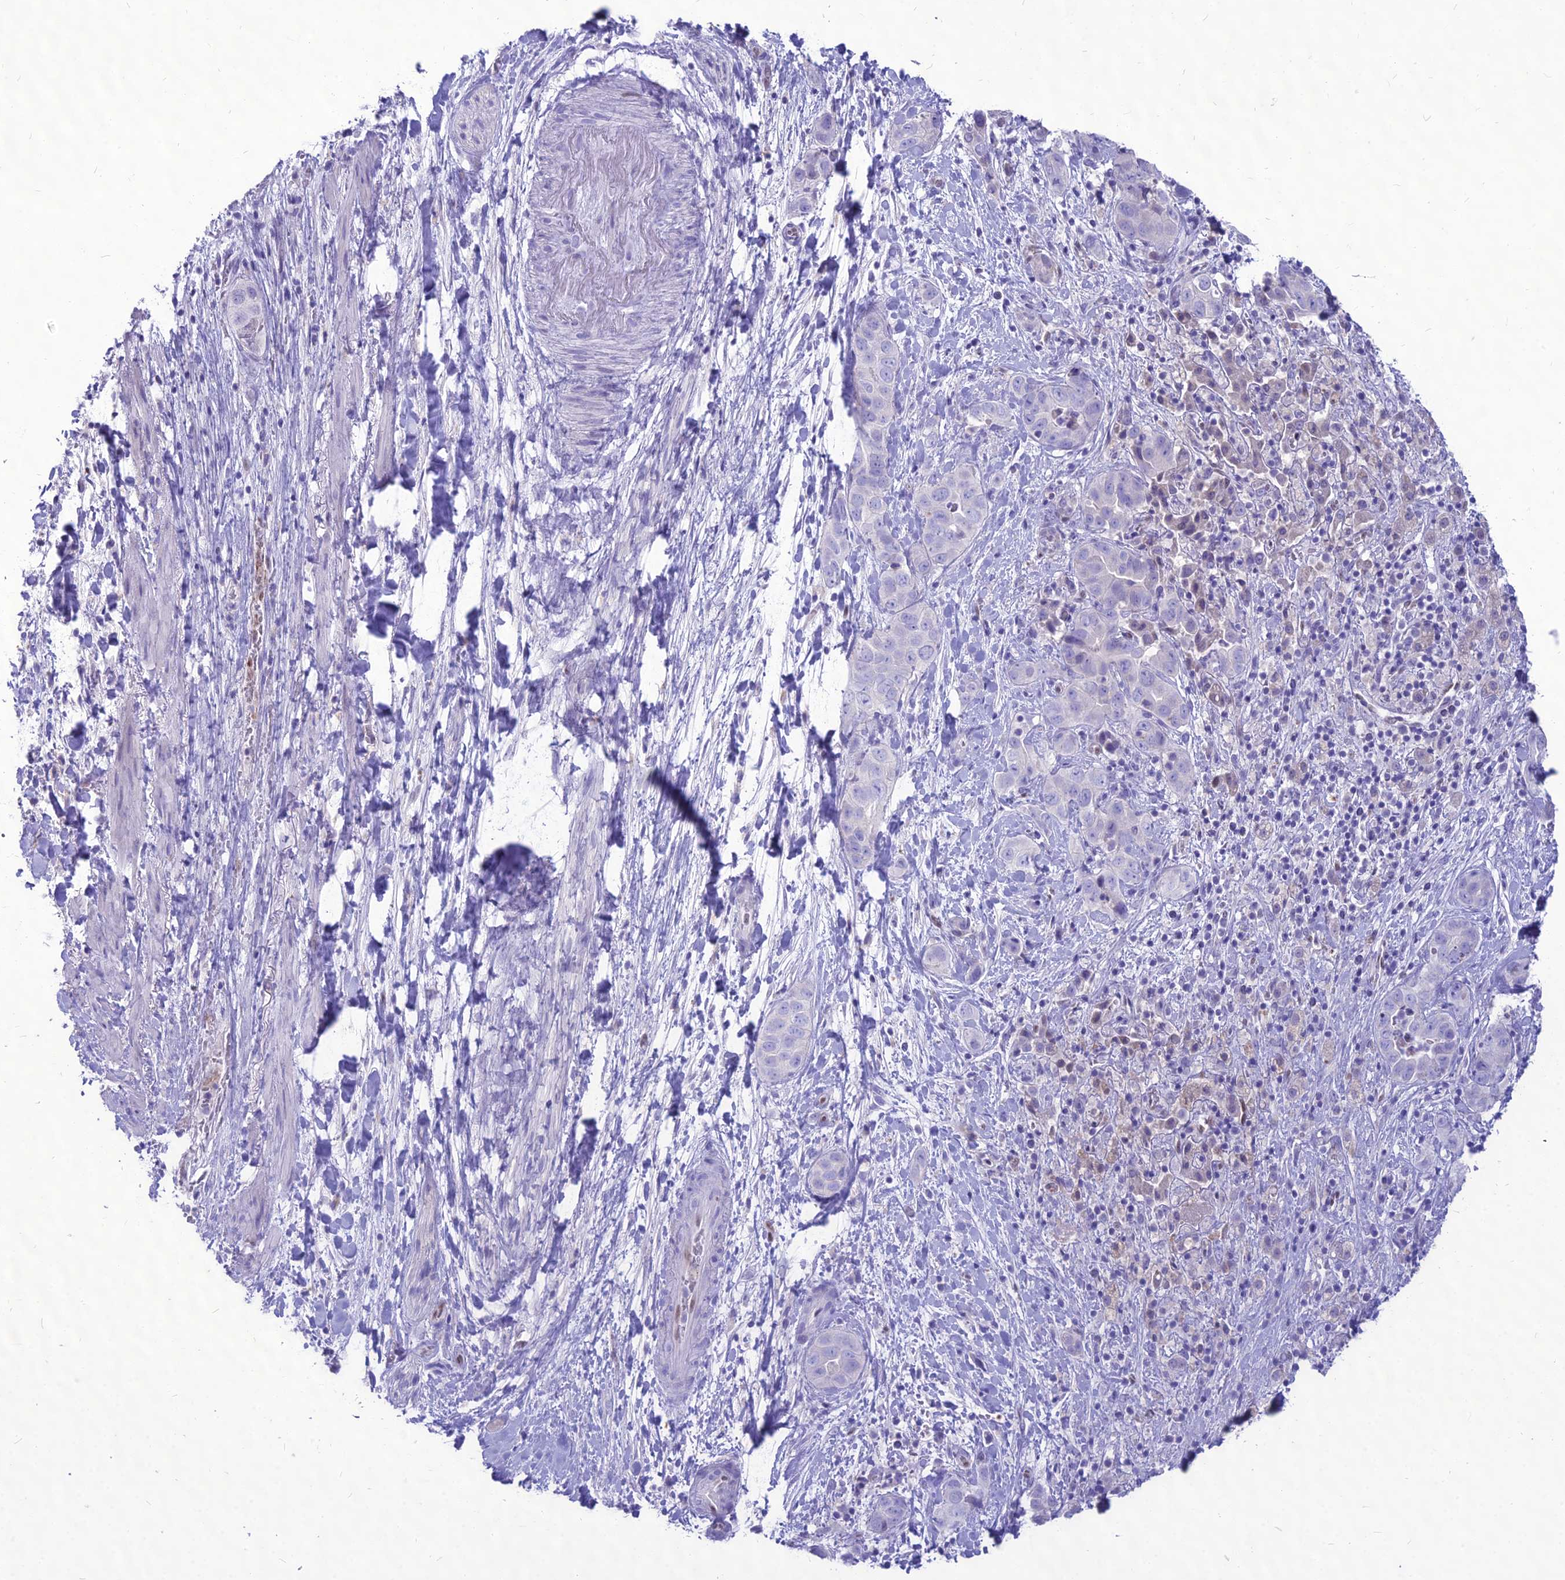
{"staining": {"intensity": "negative", "quantity": "none", "location": "none"}, "tissue": "liver cancer", "cell_type": "Tumor cells", "image_type": "cancer", "snomed": [{"axis": "morphology", "description": "Cholangiocarcinoma"}, {"axis": "topography", "description": "Liver"}], "caption": "This photomicrograph is of liver cholangiocarcinoma stained with immunohistochemistry (IHC) to label a protein in brown with the nuclei are counter-stained blue. There is no staining in tumor cells.", "gene": "NOVA2", "patient": {"sex": "female", "age": 52}}